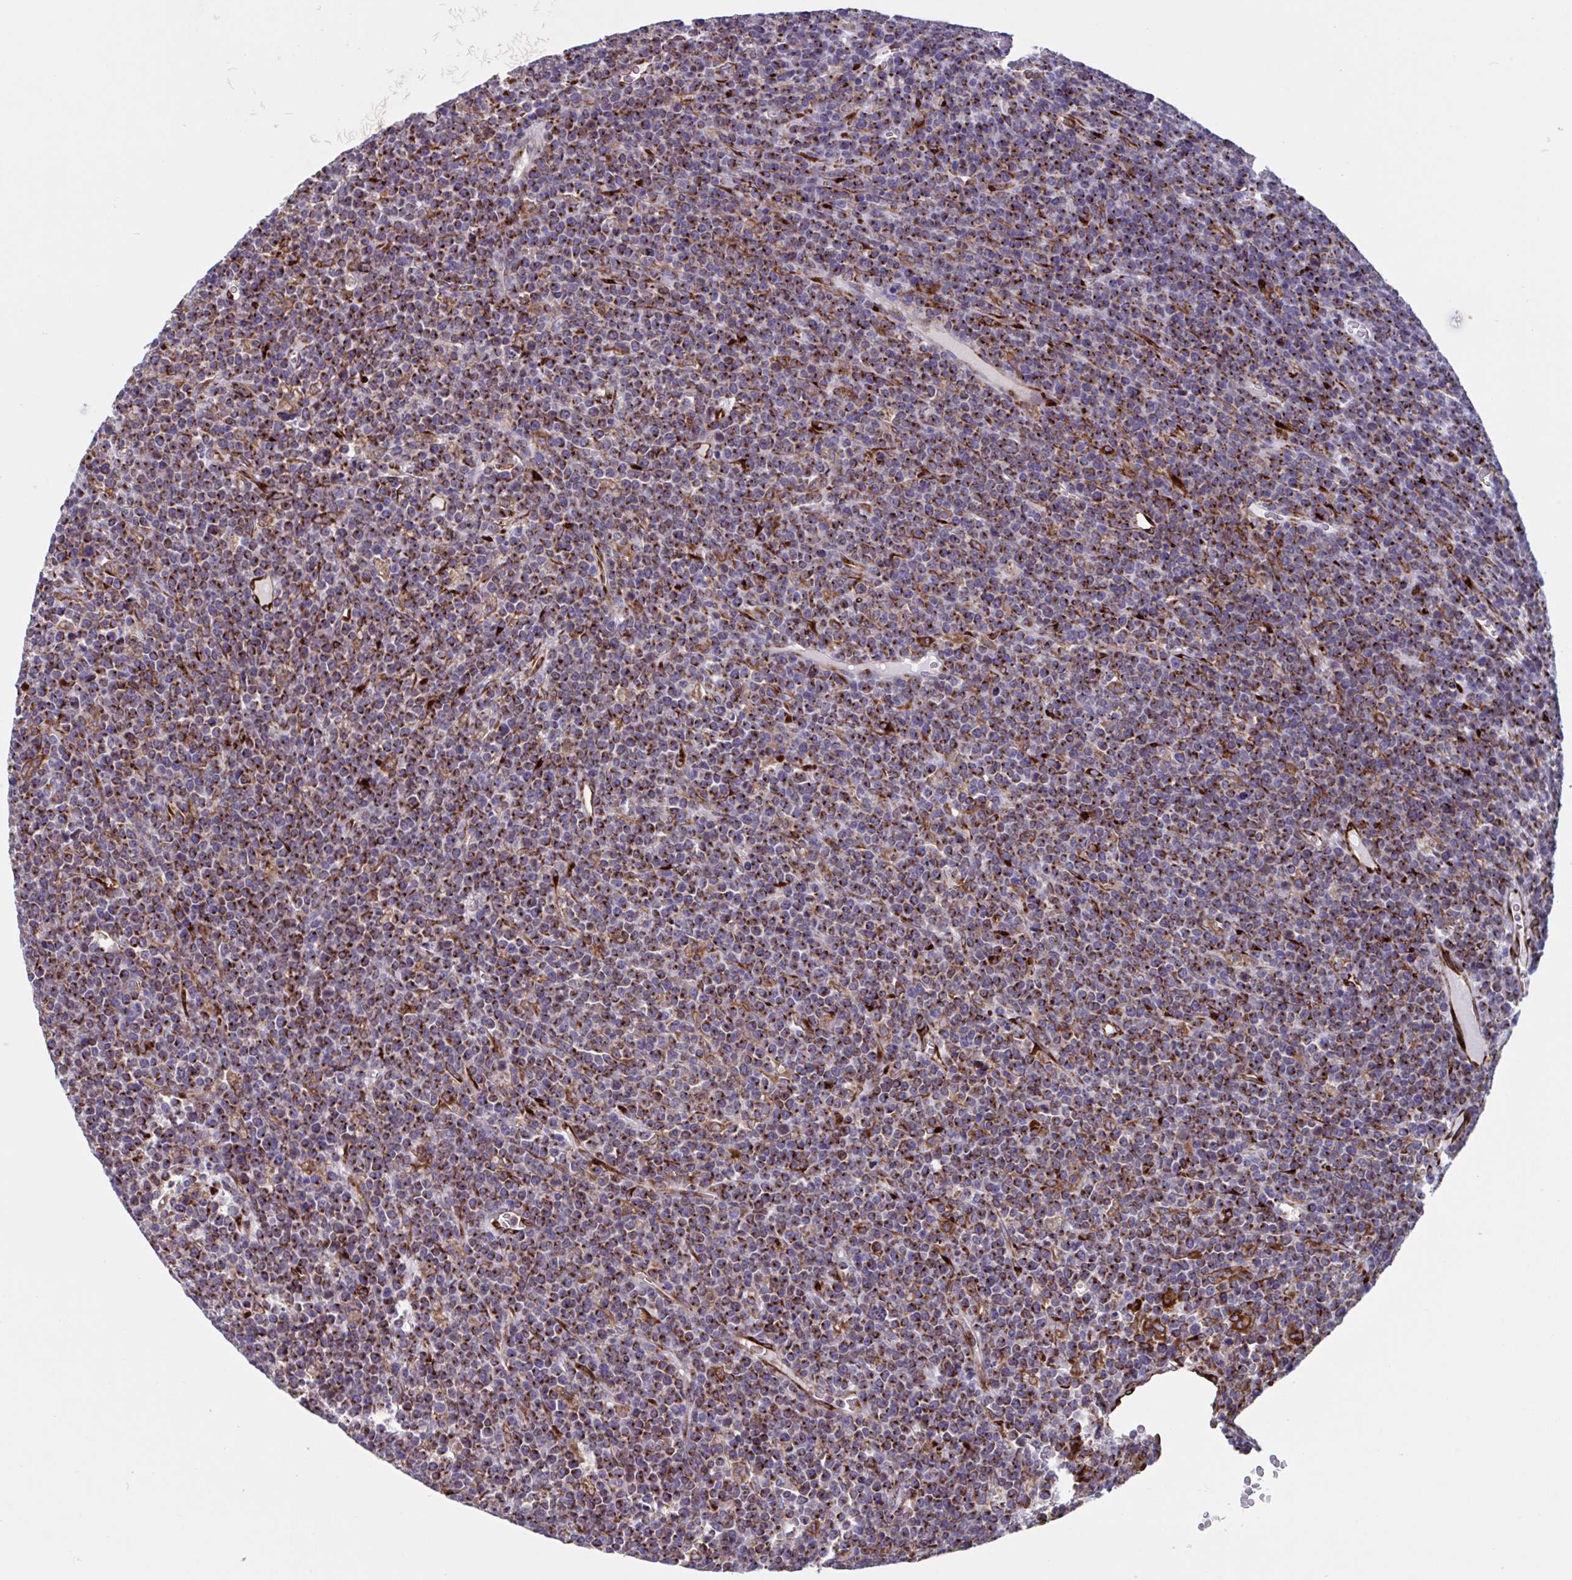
{"staining": {"intensity": "moderate", "quantity": ">75%", "location": "cytoplasmic/membranous"}, "tissue": "lymphoma", "cell_type": "Tumor cells", "image_type": "cancer", "snomed": [{"axis": "morphology", "description": "Malignant lymphoma, non-Hodgkin's type, High grade"}, {"axis": "topography", "description": "Ovary"}], "caption": "Malignant lymphoma, non-Hodgkin's type (high-grade) stained with a brown dye displays moderate cytoplasmic/membranous positive positivity in about >75% of tumor cells.", "gene": "RFK", "patient": {"sex": "female", "age": 56}}